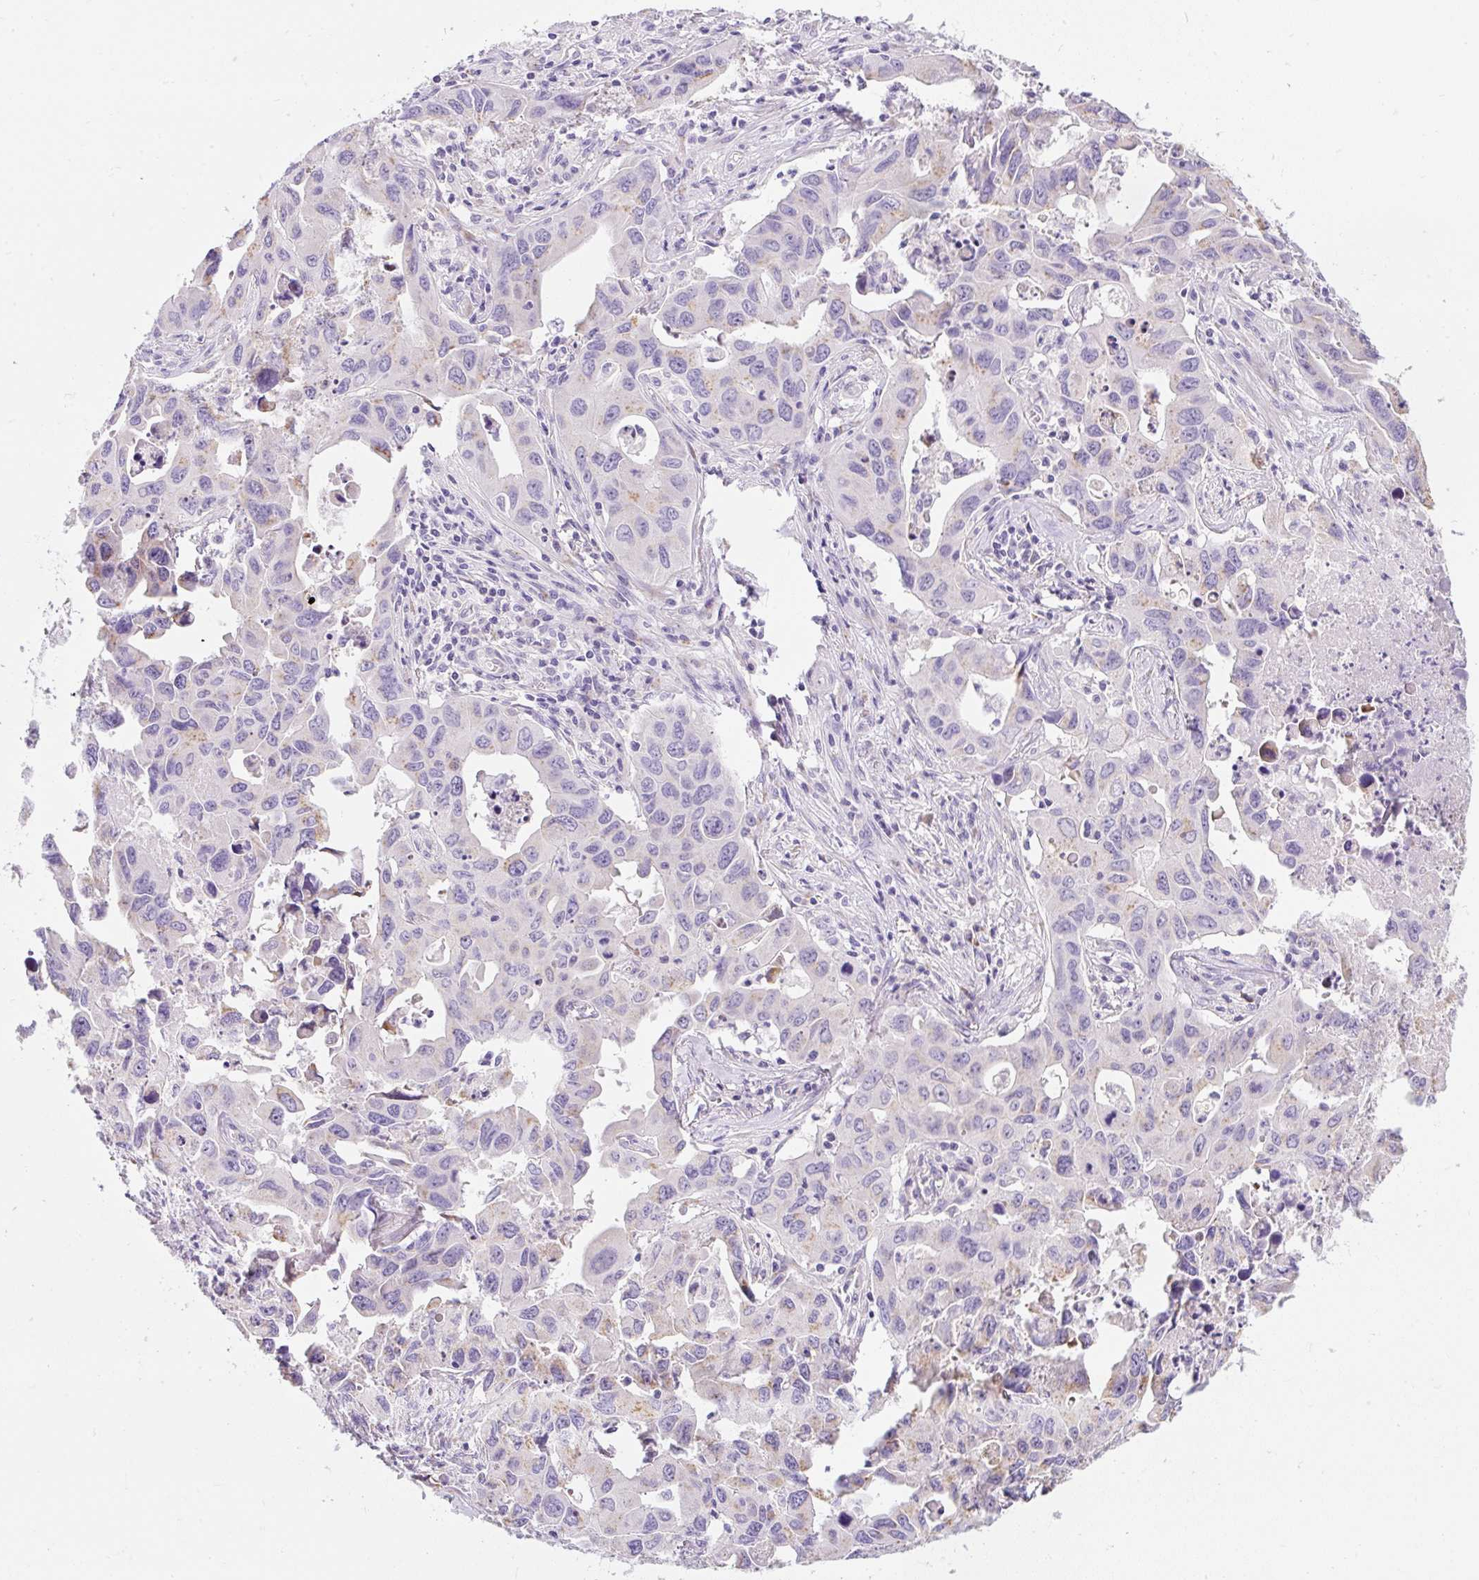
{"staining": {"intensity": "weak", "quantity": "<25%", "location": "cytoplasmic/membranous"}, "tissue": "lung cancer", "cell_type": "Tumor cells", "image_type": "cancer", "snomed": [{"axis": "morphology", "description": "Adenocarcinoma, NOS"}, {"axis": "topography", "description": "Lung"}], "caption": "This is an immunohistochemistry (IHC) micrograph of adenocarcinoma (lung). There is no expression in tumor cells.", "gene": "DTX4", "patient": {"sex": "male", "age": 64}}